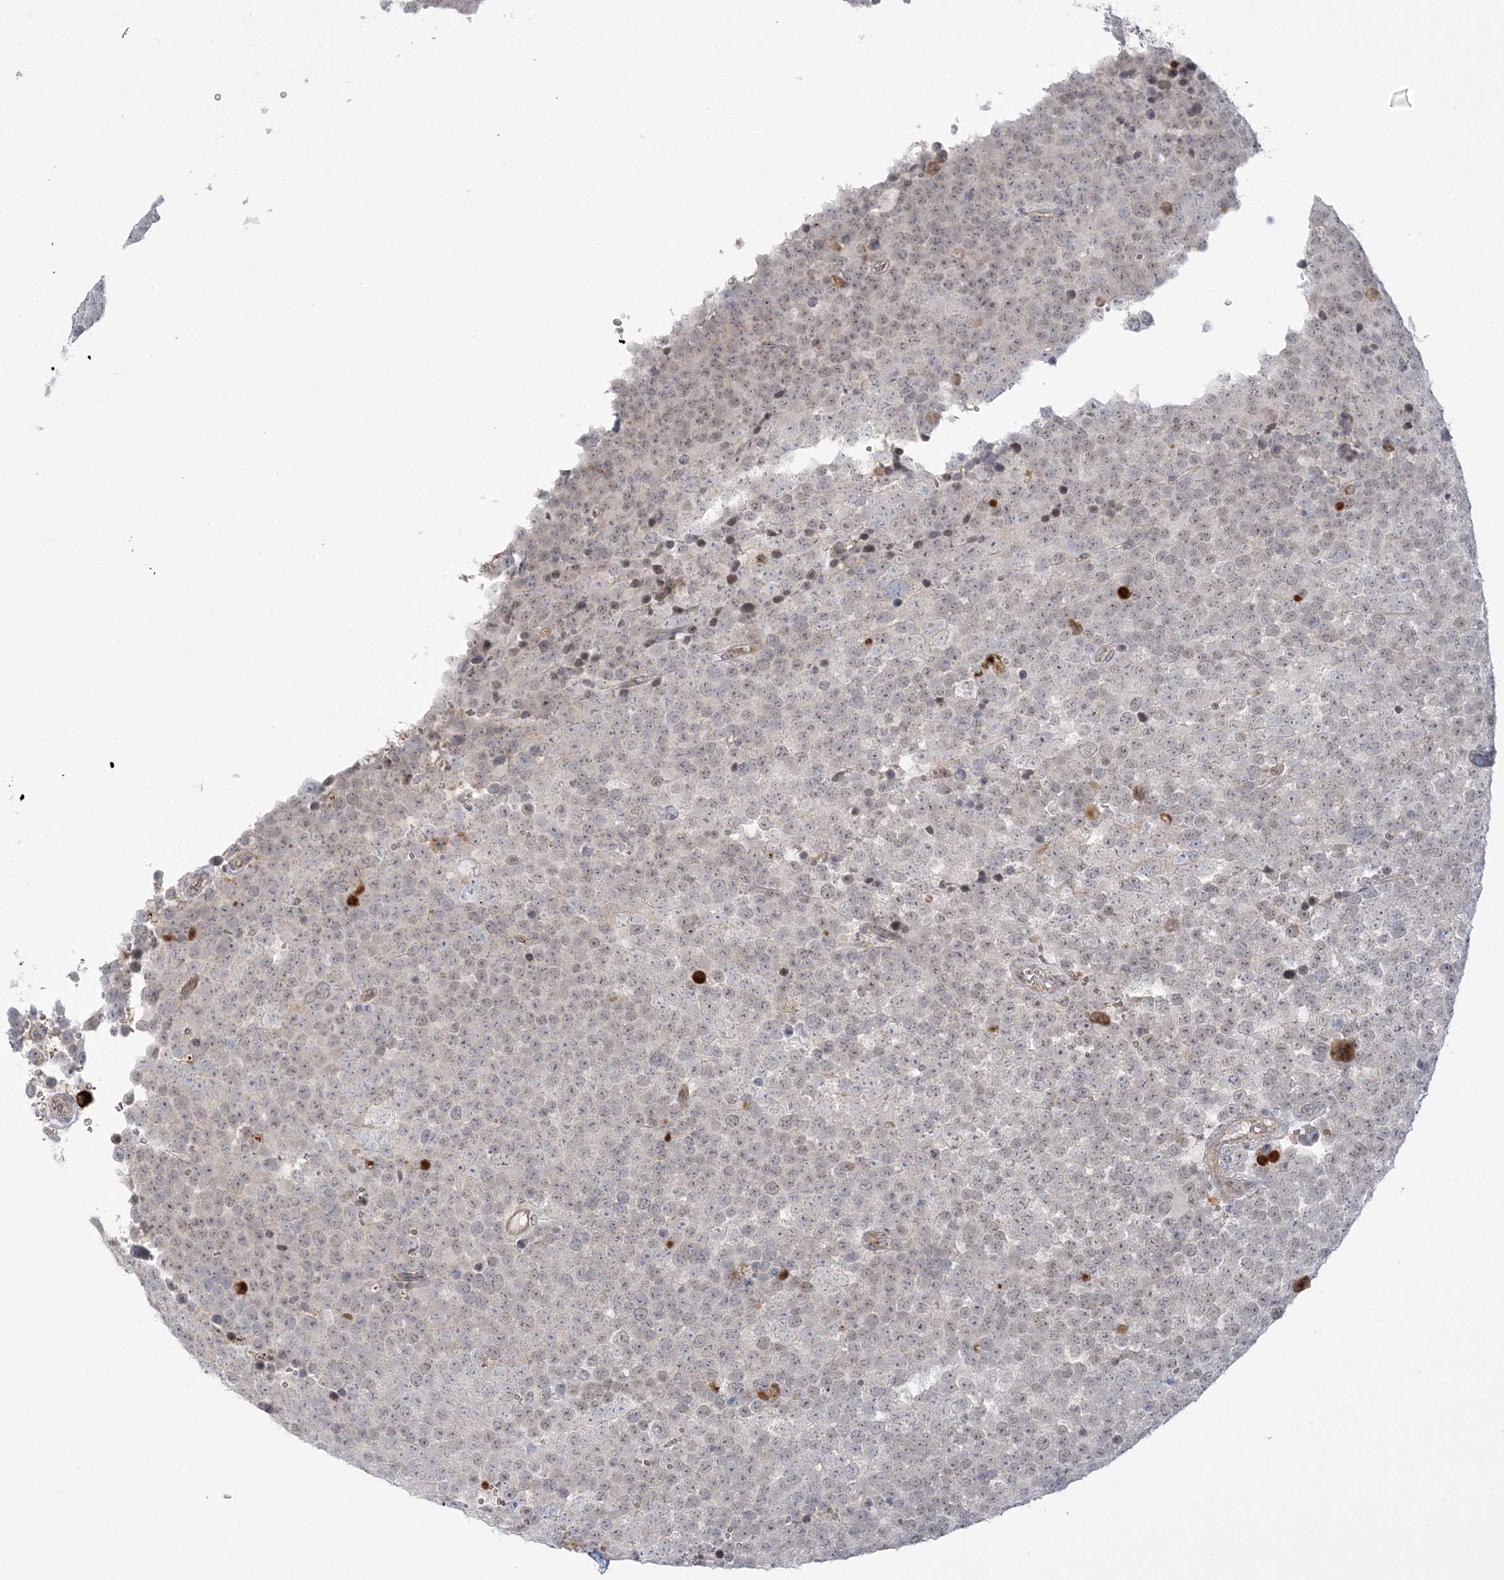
{"staining": {"intensity": "negative", "quantity": "none", "location": "none"}, "tissue": "testis cancer", "cell_type": "Tumor cells", "image_type": "cancer", "snomed": [{"axis": "morphology", "description": "Seminoma, NOS"}, {"axis": "topography", "description": "Testis"}], "caption": "Testis cancer was stained to show a protein in brown. There is no significant expression in tumor cells. Nuclei are stained in blue.", "gene": "ADAMTS12", "patient": {"sex": "male", "age": 71}}